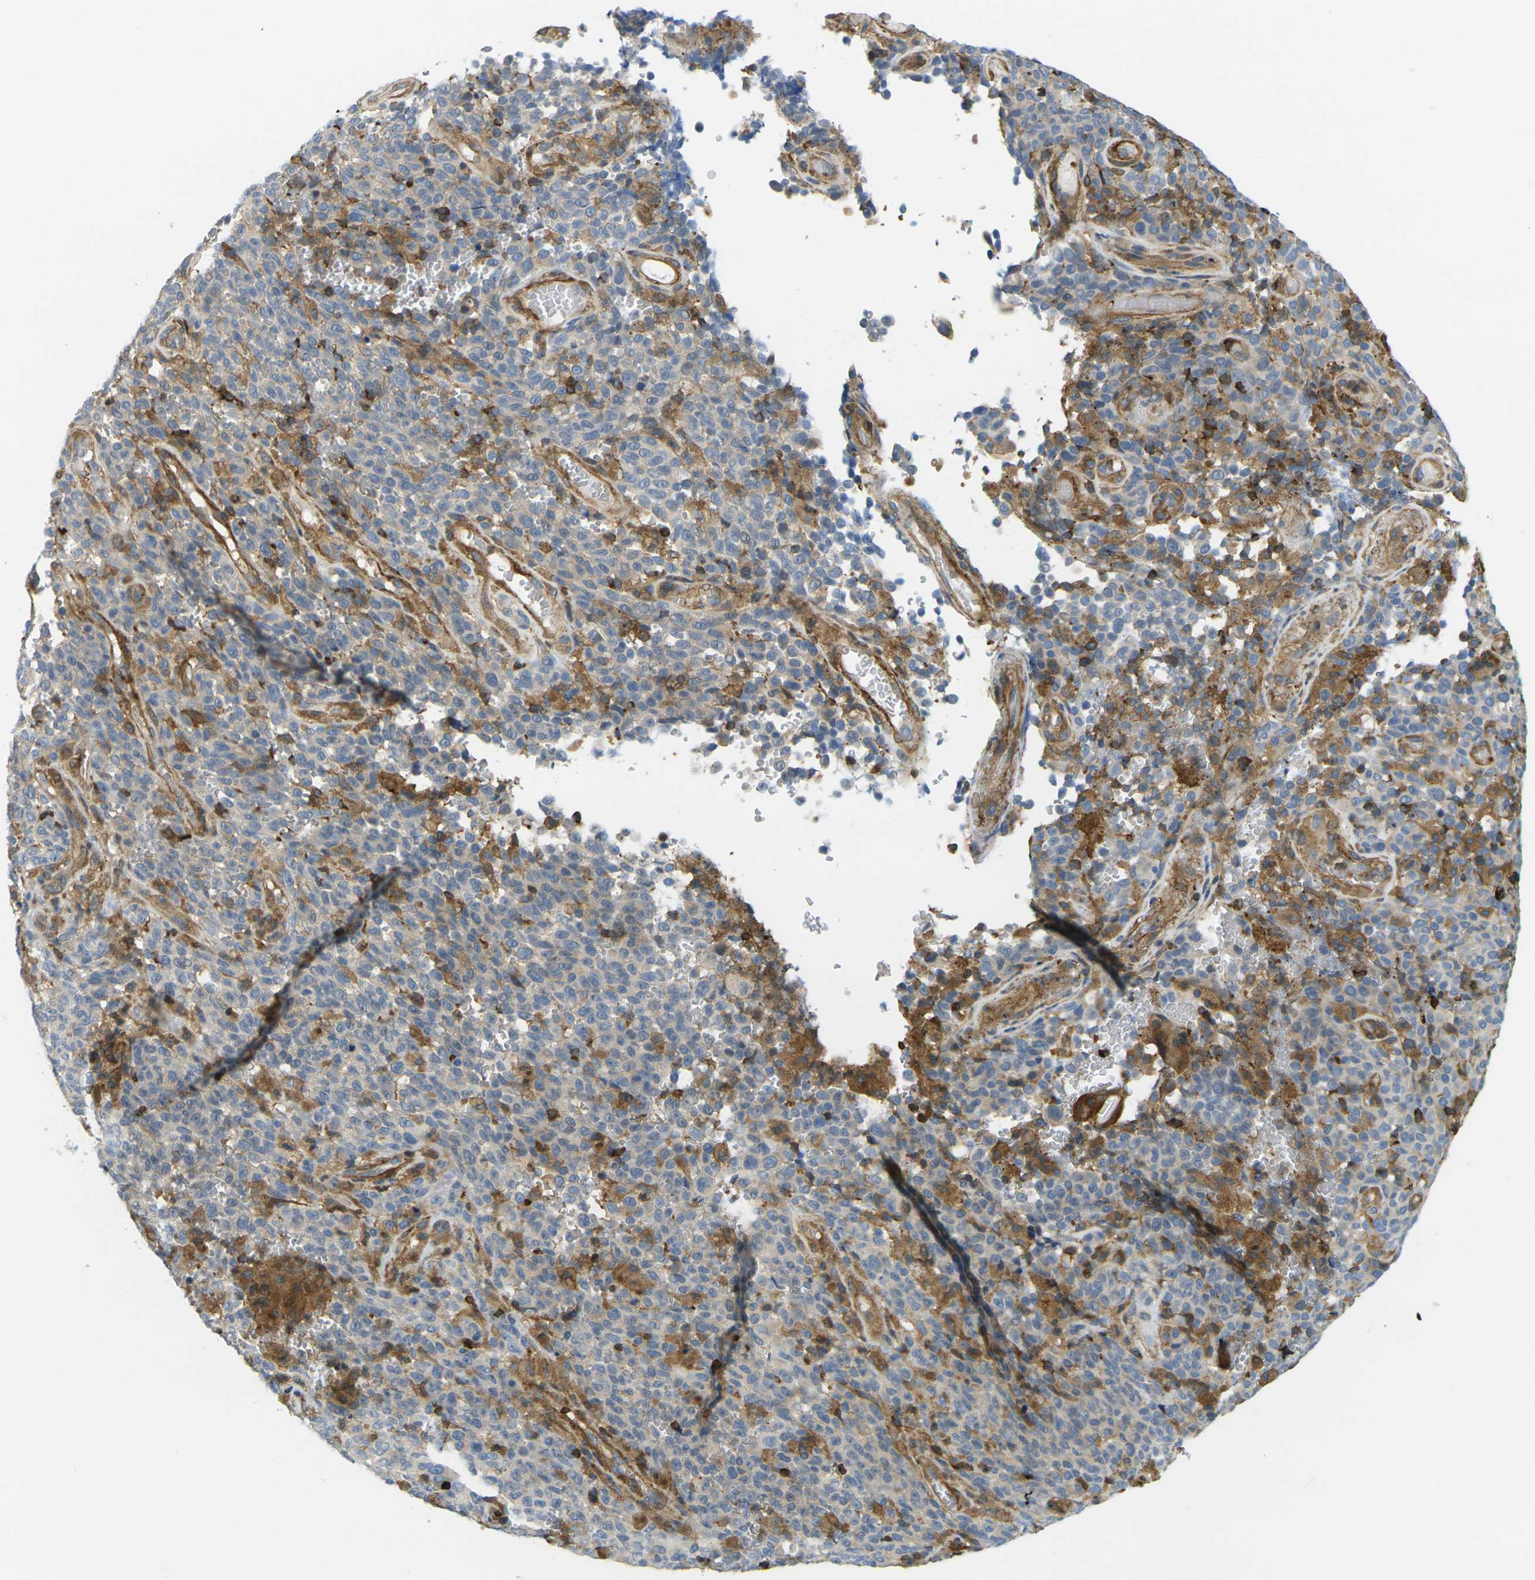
{"staining": {"intensity": "moderate", "quantity": "<25%", "location": "cytoplasmic/membranous"}, "tissue": "melanoma", "cell_type": "Tumor cells", "image_type": "cancer", "snomed": [{"axis": "morphology", "description": "Malignant melanoma, NOS"}, {"axis": "topography", "description": "Skin"}], "caption": "Protein positivity by immunohistochemistry (IHC) shows moderate cytoplasmic/membranous staining in approximately <25% of tumor cells in melanoma. Using DAB (3,3'-diaminobenzidine) (brown) and hematoxylin (blue) stains, captured at high magnification using brightfield microscopy.", "gene": "LASP1", "patient": {"sex": "female", "age": 82}}